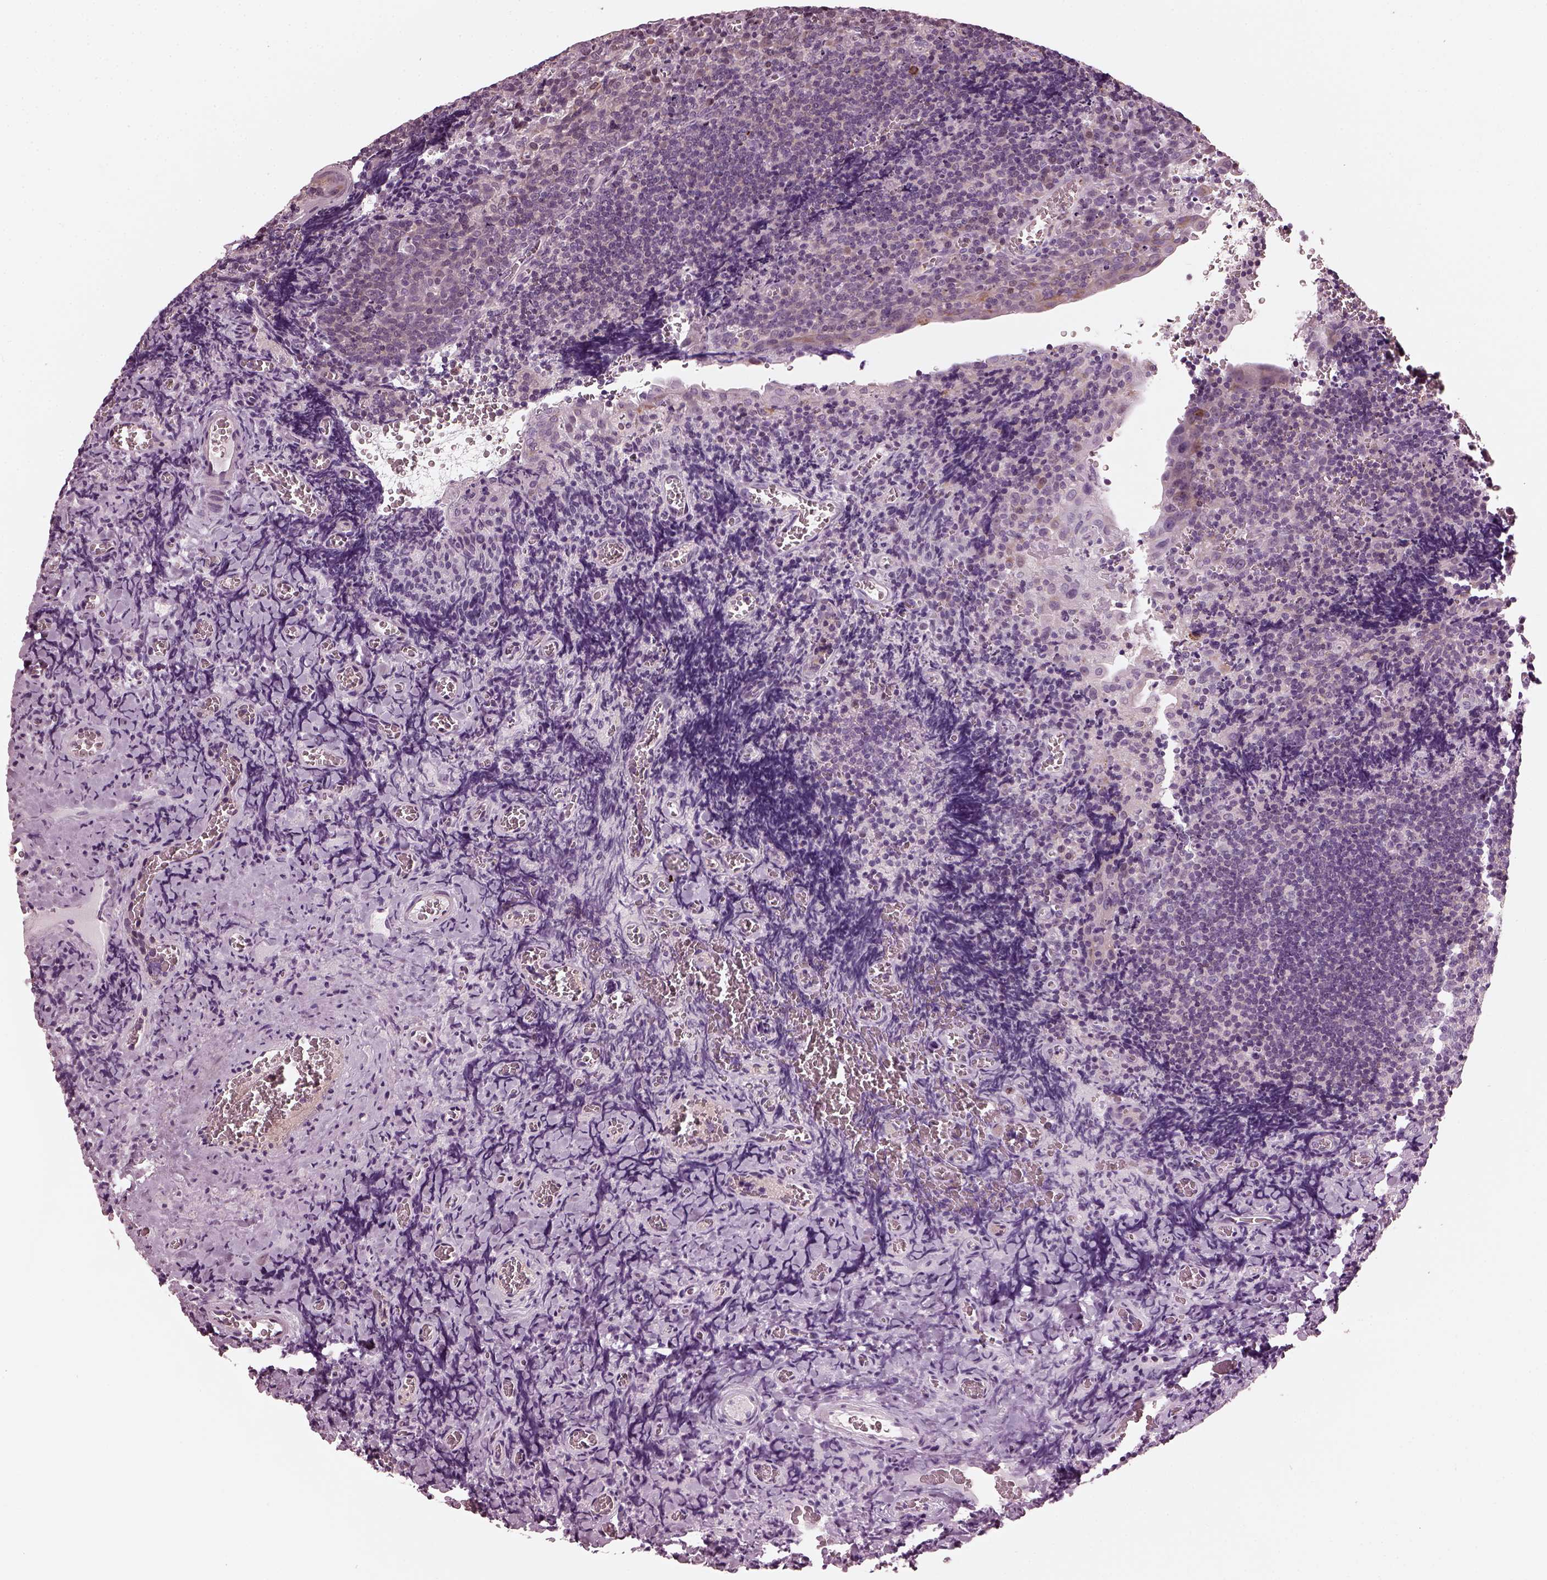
{"staining": {"intensity": "negative", "quantity": "none", "location": "none"}, "tissue": "tonsil", "cell_type": "Germinal center cells", "image_type": "normal", "snomed": [{"axis": "morphology", "description": "Normal tissue, NOS"}, {"axis": "morphology", "description": "Inflammation, NOS"}, {"axis": "topography", "description": "Tonsil"}], "caption": "This is a micrograph of immunohistochemistry staining of unremarkable tonsil, which shows no expression in germinal center cells.", "gene": "BFSP1", "patient": {"sex": "female", "age": 31}}